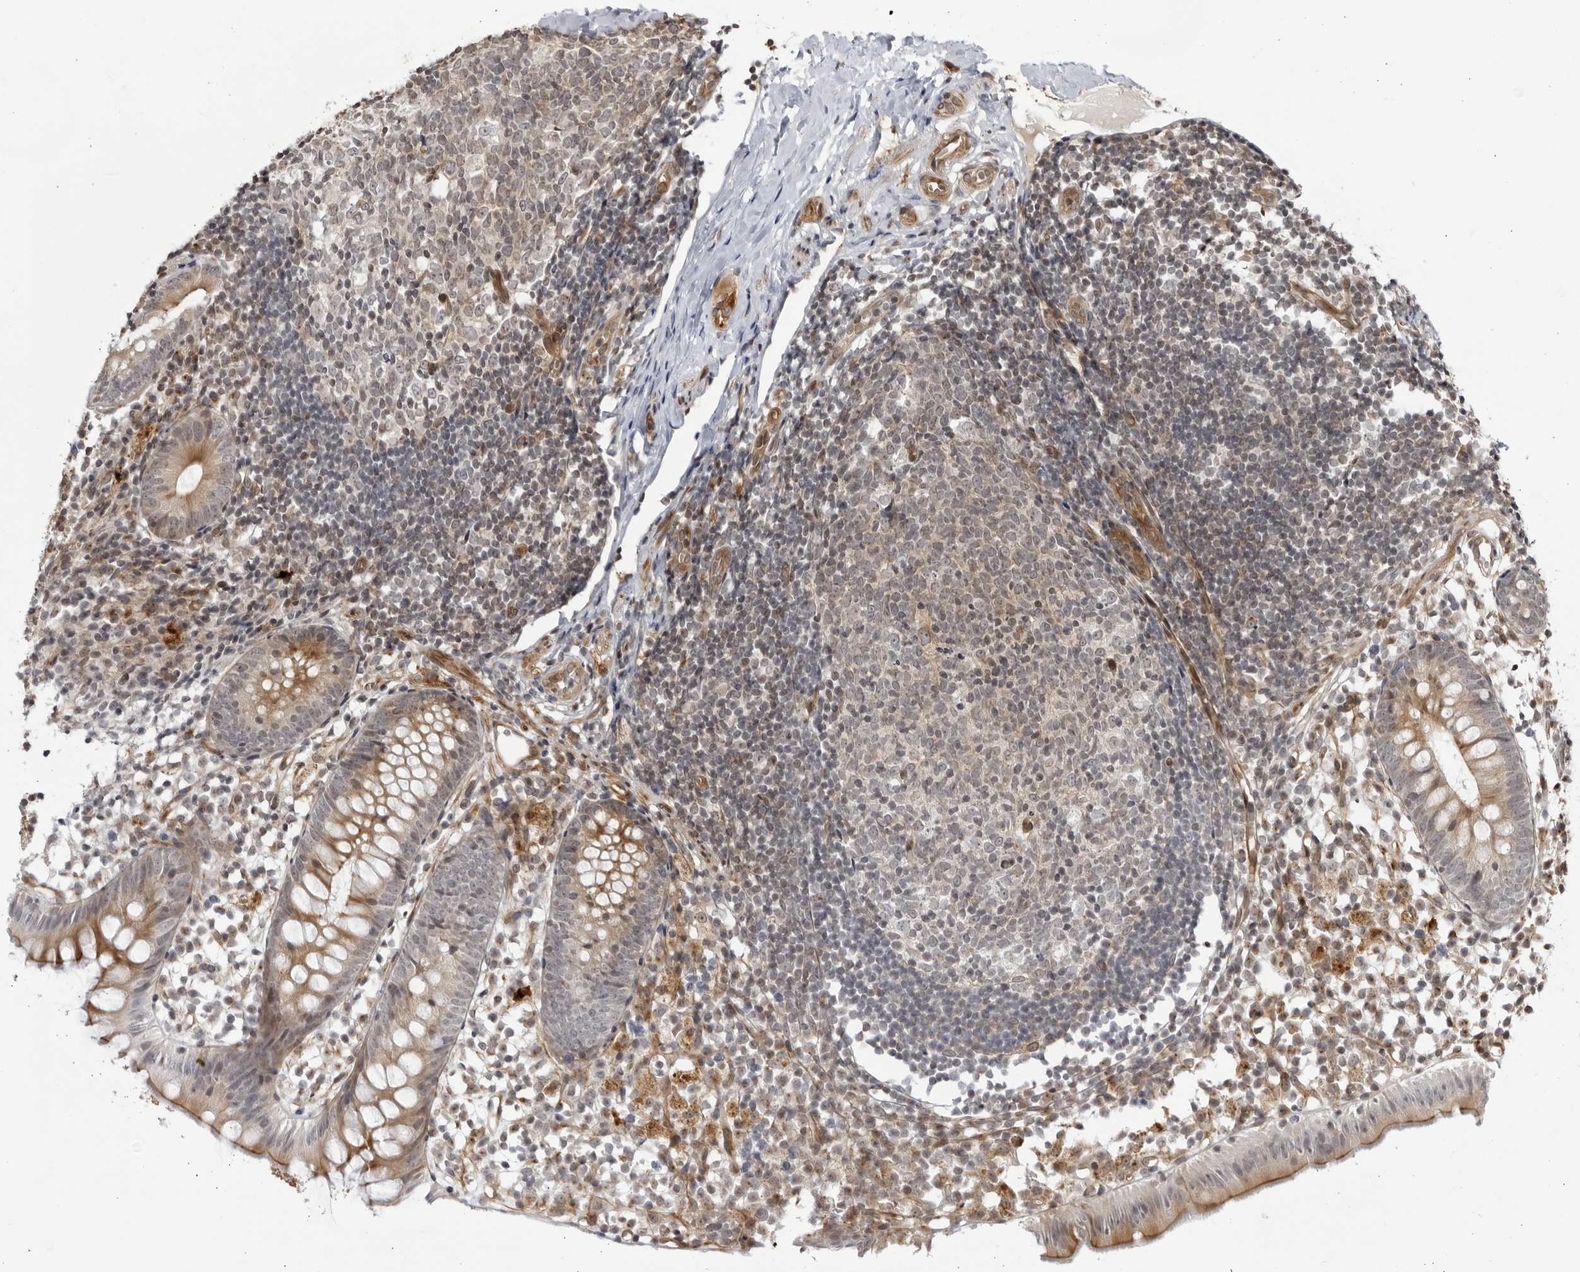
{"staining": {"intensity": "moderate", "quantity": "25%-75%", "location": "cytoplasmic/membranous"}, "tissue": "appendix", "cell_type": "Glandular cells", "image_type": "normal", "snomed": [{"axis": "morphology", "description": "Normal tissue, NOS"}, {"axis": "topography", "description": "Appendix"}], "caption": "Appendix stained with DAB IHC reveals medium levels of moderate cytoplasmic/membranous staining in approximately 25%-75% of glandular cells.", "gene": "CNBD1", "patient": {"sex": "female", "age": 20}}